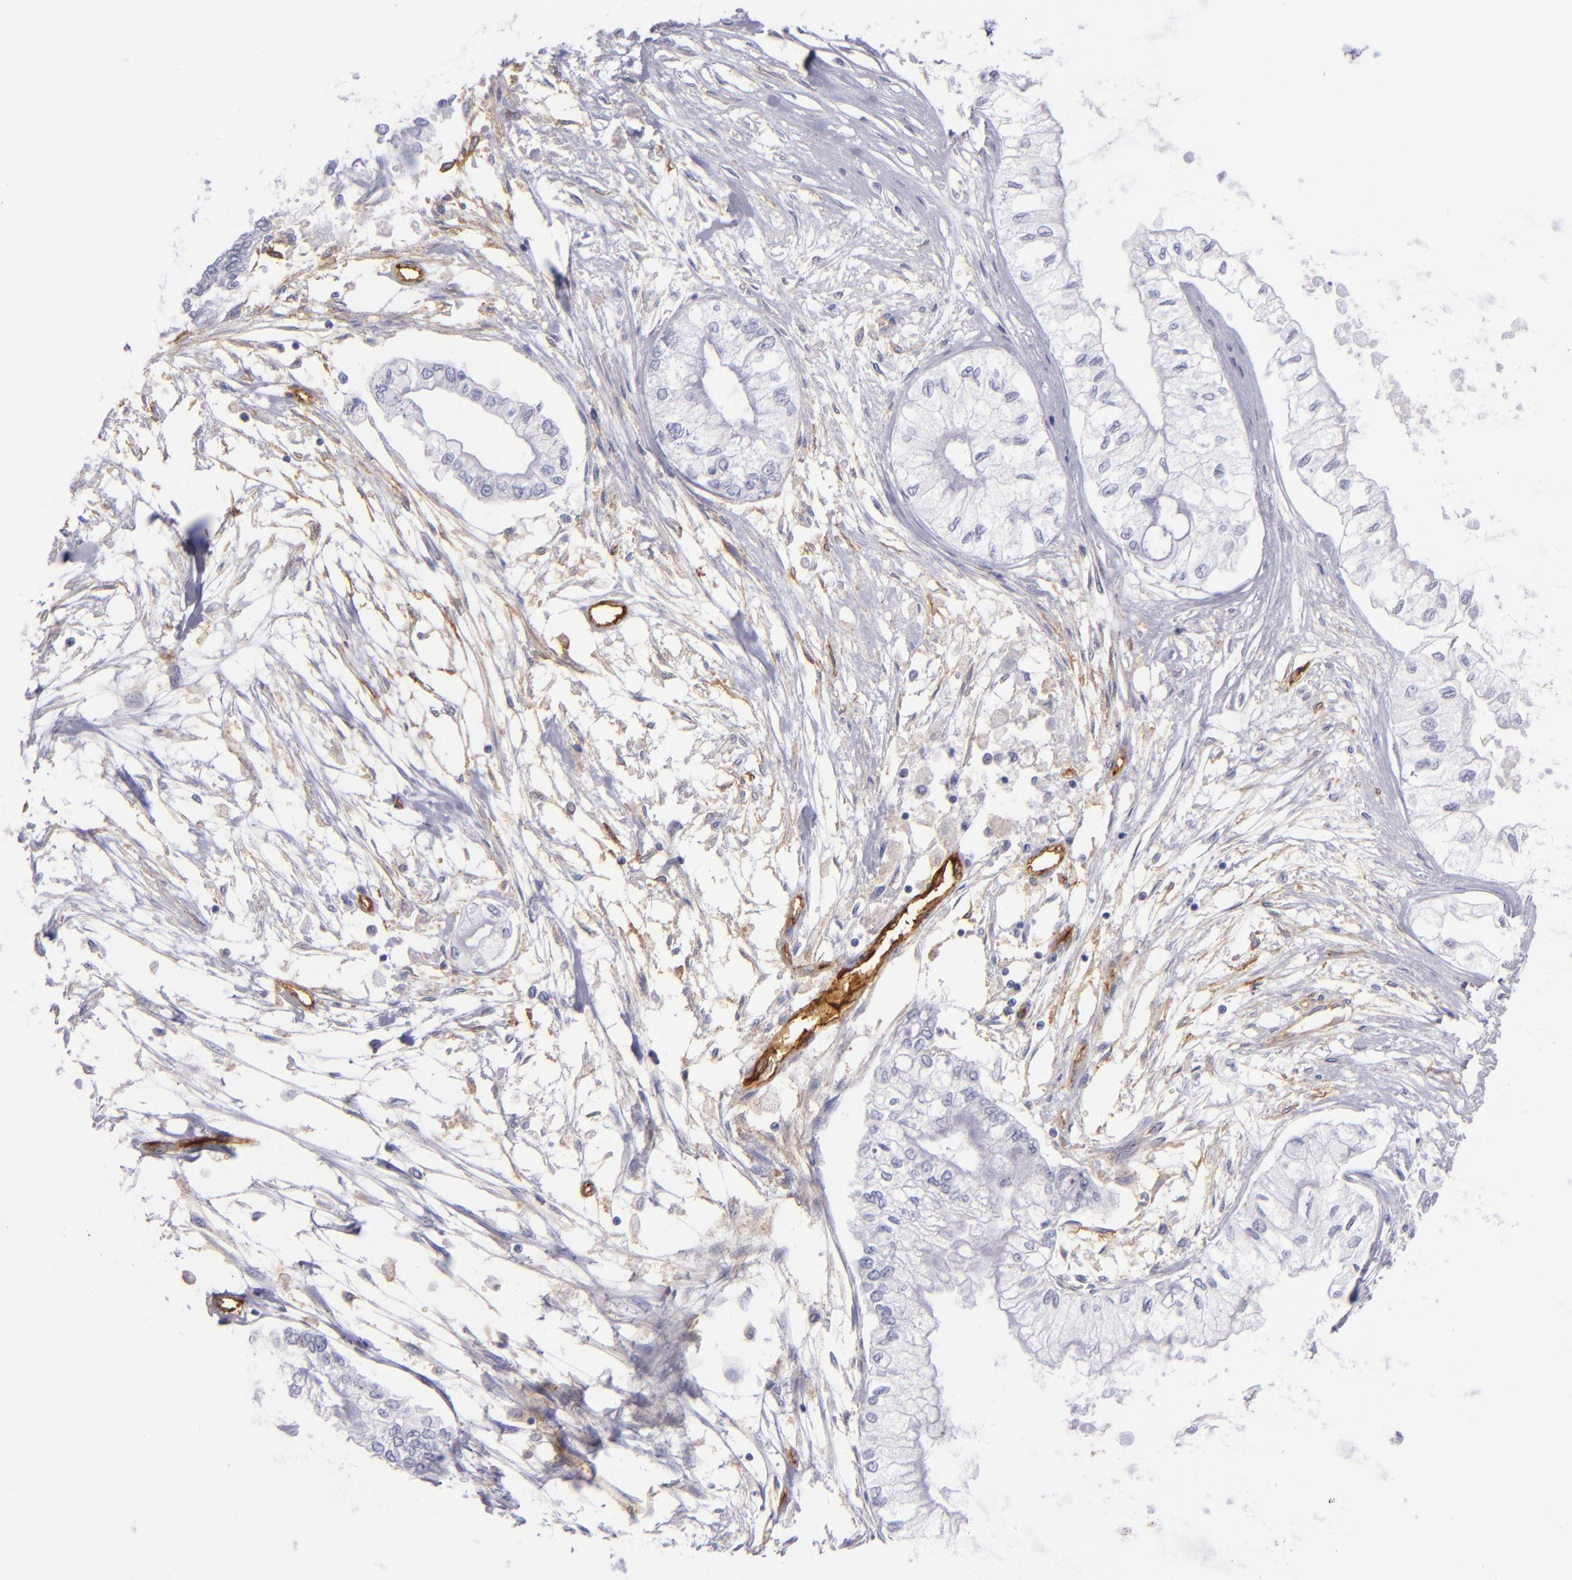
{"staining": {"intensity": "negative", "quantity": "none", "location": "none"}, "tissue": "pancreatic cancer", "cell_type": "Tumor cells", "image_type": "cancer", "snomed": [{"axis": "morphology", "description": "Adenocarcinoma, NOS"}, {"axis": "topography", "description": "Pancreas"}], "caption": "Immunohistochemistry (IHC) of human pancreatic cancer shows no staining in tumor cells. (Immunohistochemistry, brightfield microscopy, high magnification).", "gene": "ENTPD1", "patient": {"sex": "male", "age": 79}}